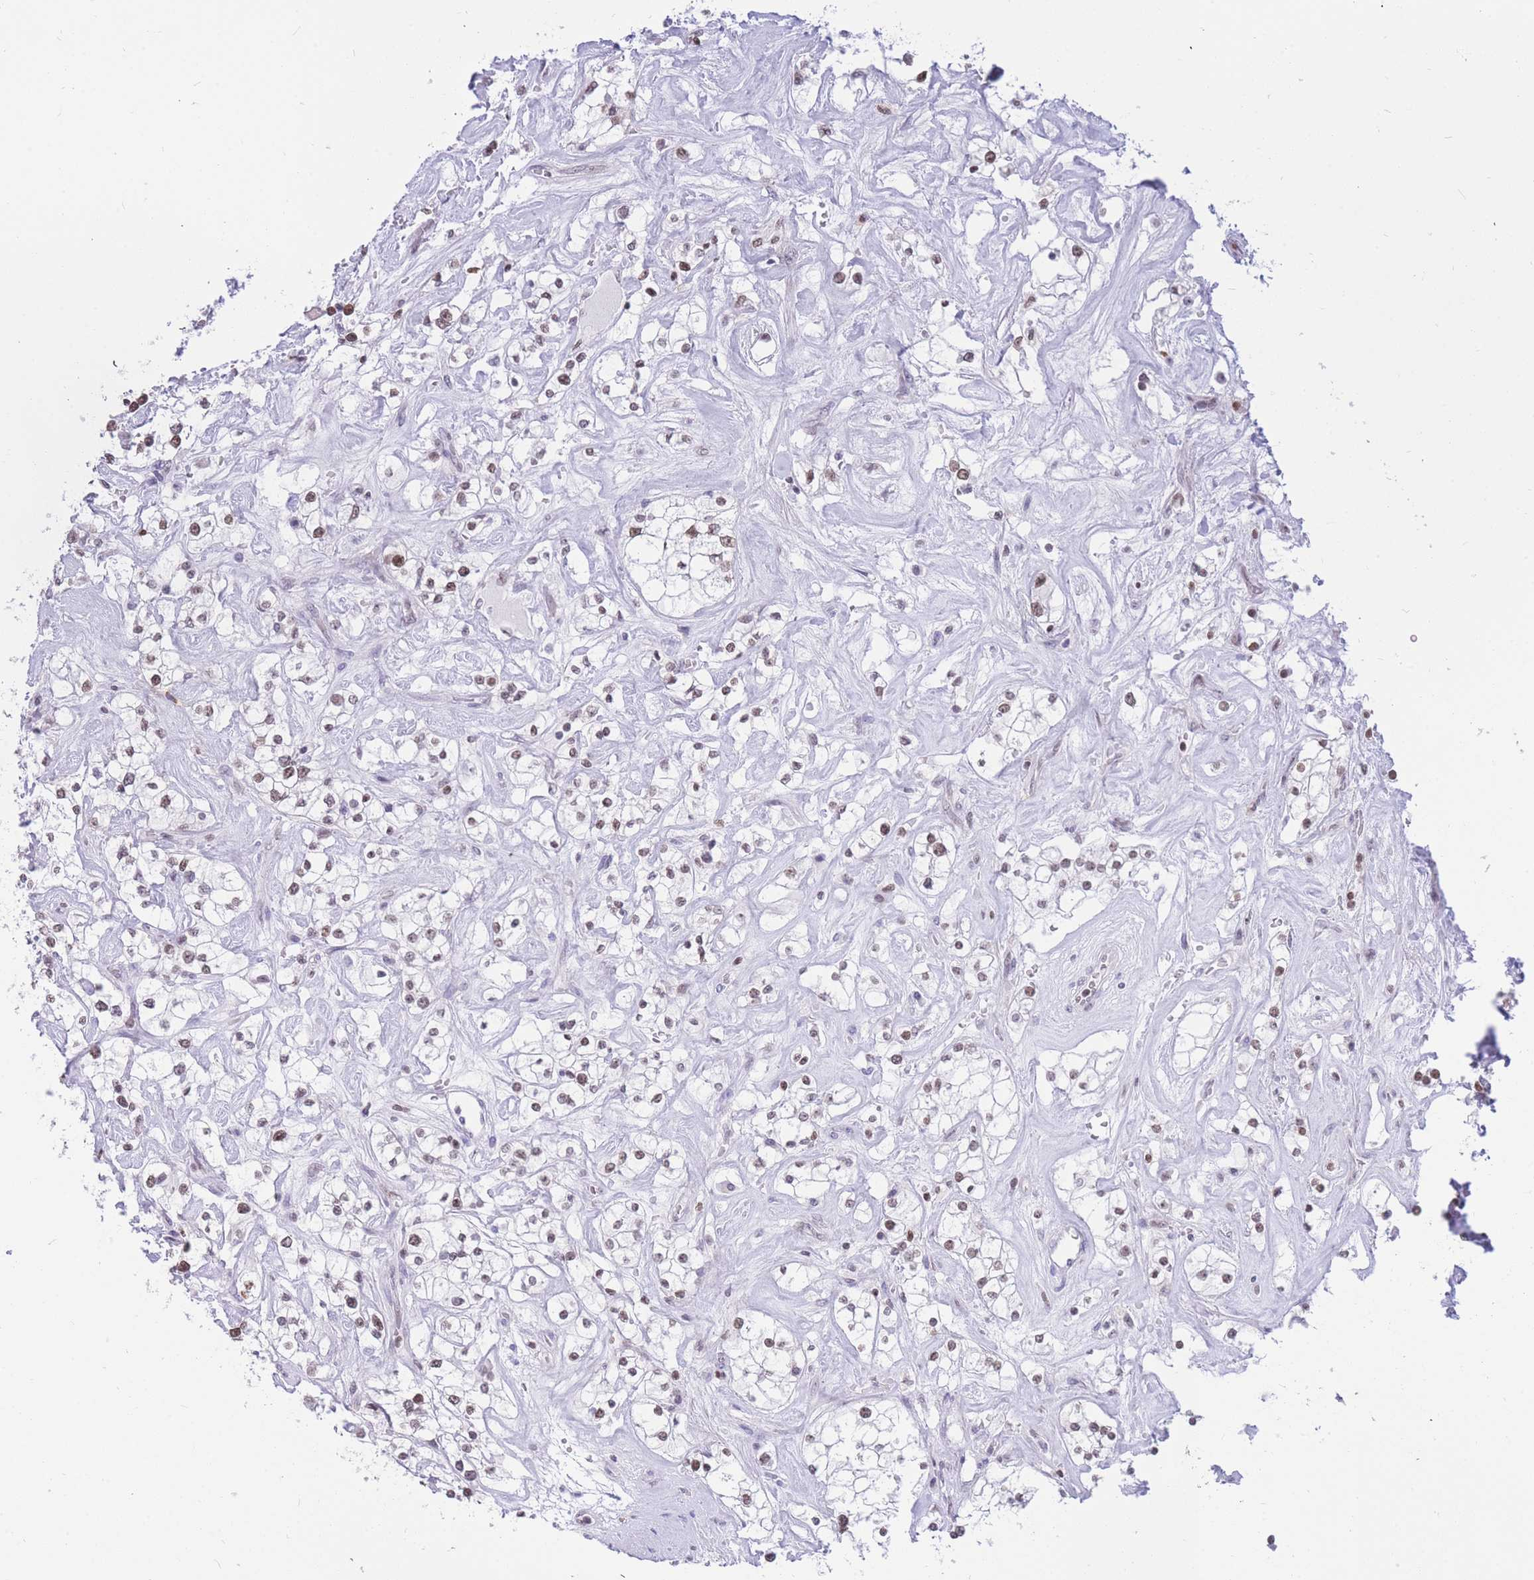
{"staining": {"intensity": "weak", "quantity": ">75%", "location": "nuclear"}, "tissue": "renal cancer", "cell_type": "Tumor cells", "image_type": "cancer", "snomed": [{"axis": "morphology", "description": "Adenocarcinoma, NOS"}, {"axis": "topography", "description": "Kidney"}], "caption": "Protein expression analysis of adenocarcinoma (renal) exhibits weak nuclear expression in approximately >75% of tumor cells.", "gene": "HMGN1", "patient": {"sex": "male", "age": 77}}